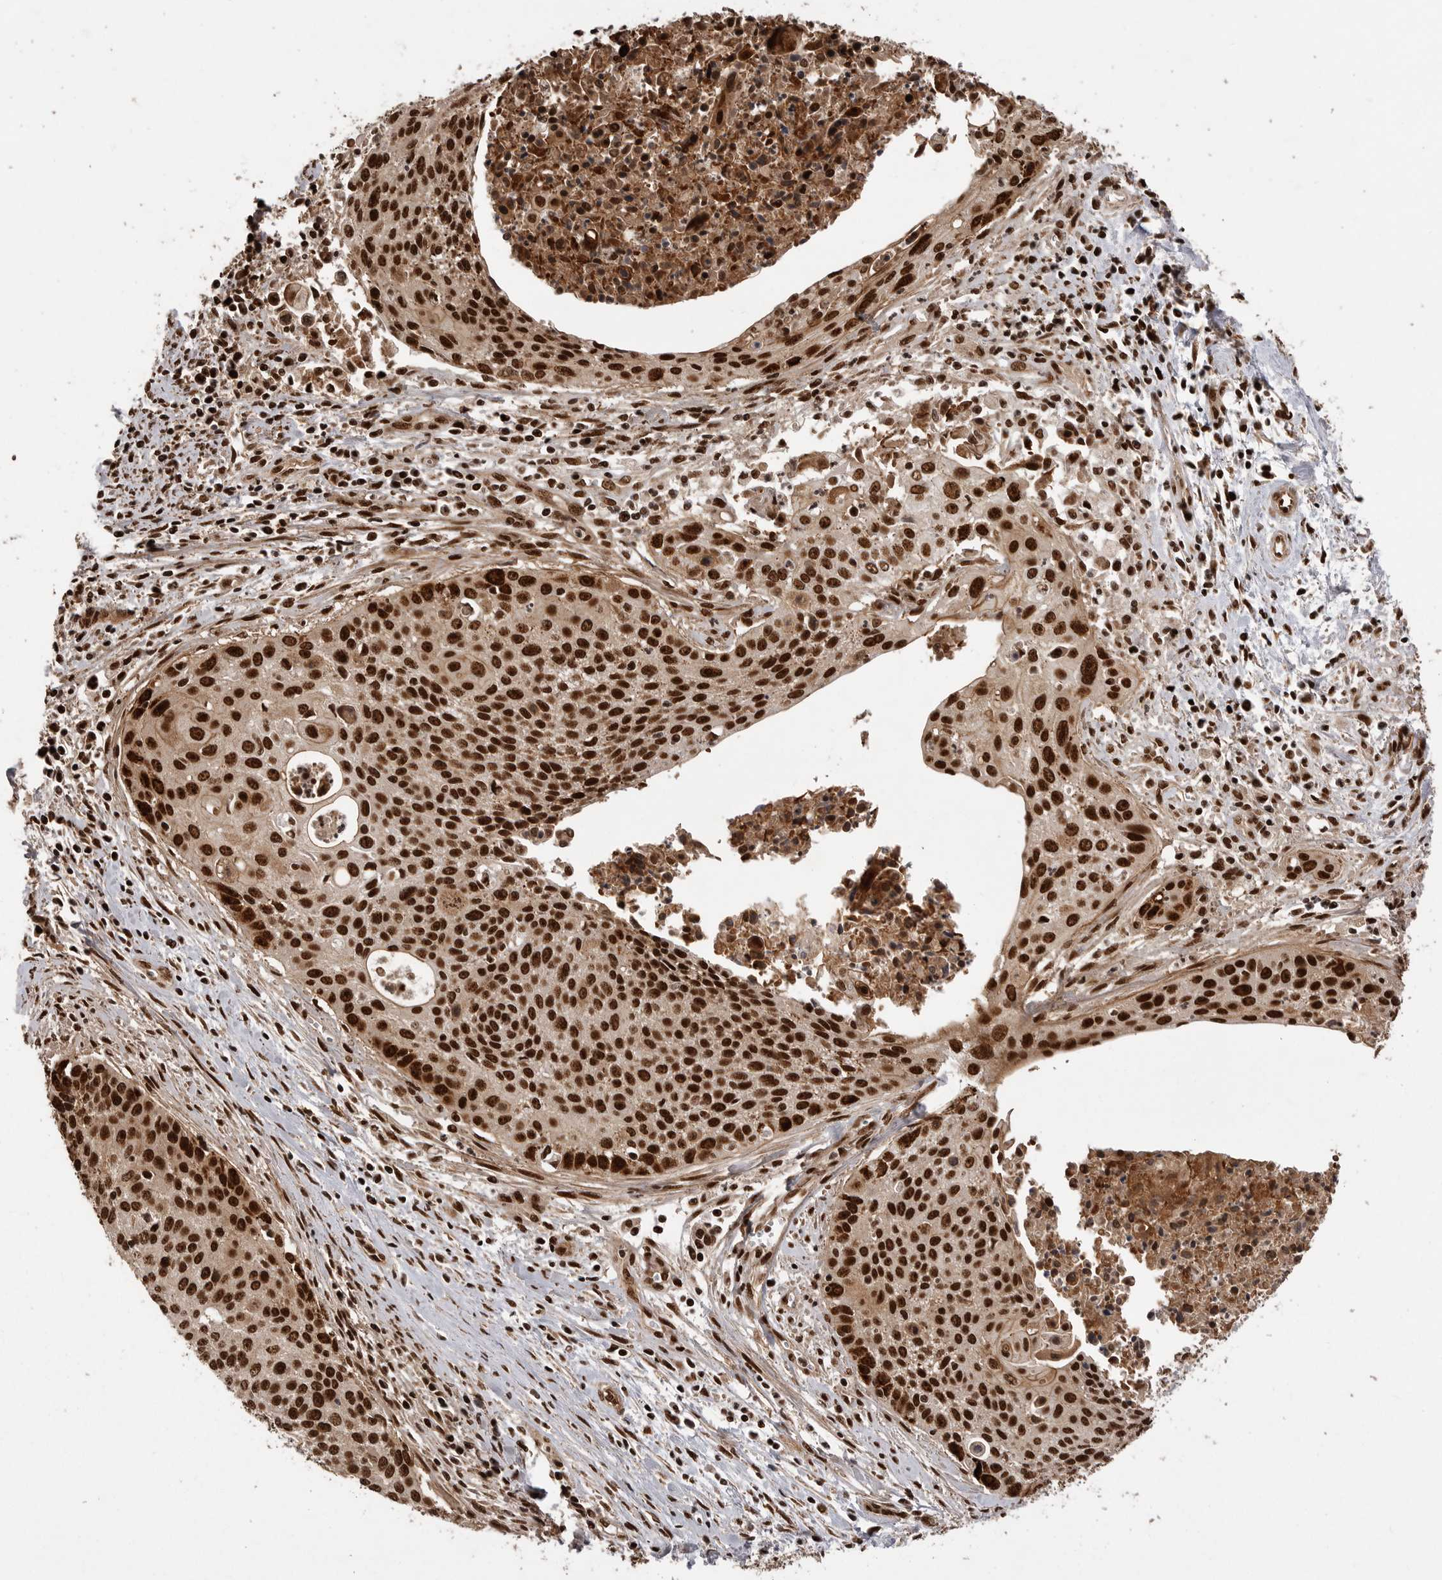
{"staining": {"intensity": "strong", "quantity": ">75%", "location": "nuclear"}, "tissue": "cervical cancer", "cell_type": "Tumor cells", "image_type": "cancer", "snomed": [{"axis": "morphology", "description": "Squamous cell carcinoma, NOS"}, {"axis": "topography", "description": "Cervix"}], "caption": "Strong nuclear protein staining is identified in approximately >75% of tumor cells in squamous cell carcinoma (cervical).", "gene": "PPP1R8", "patient": {"sex": "female", "age": 55}}